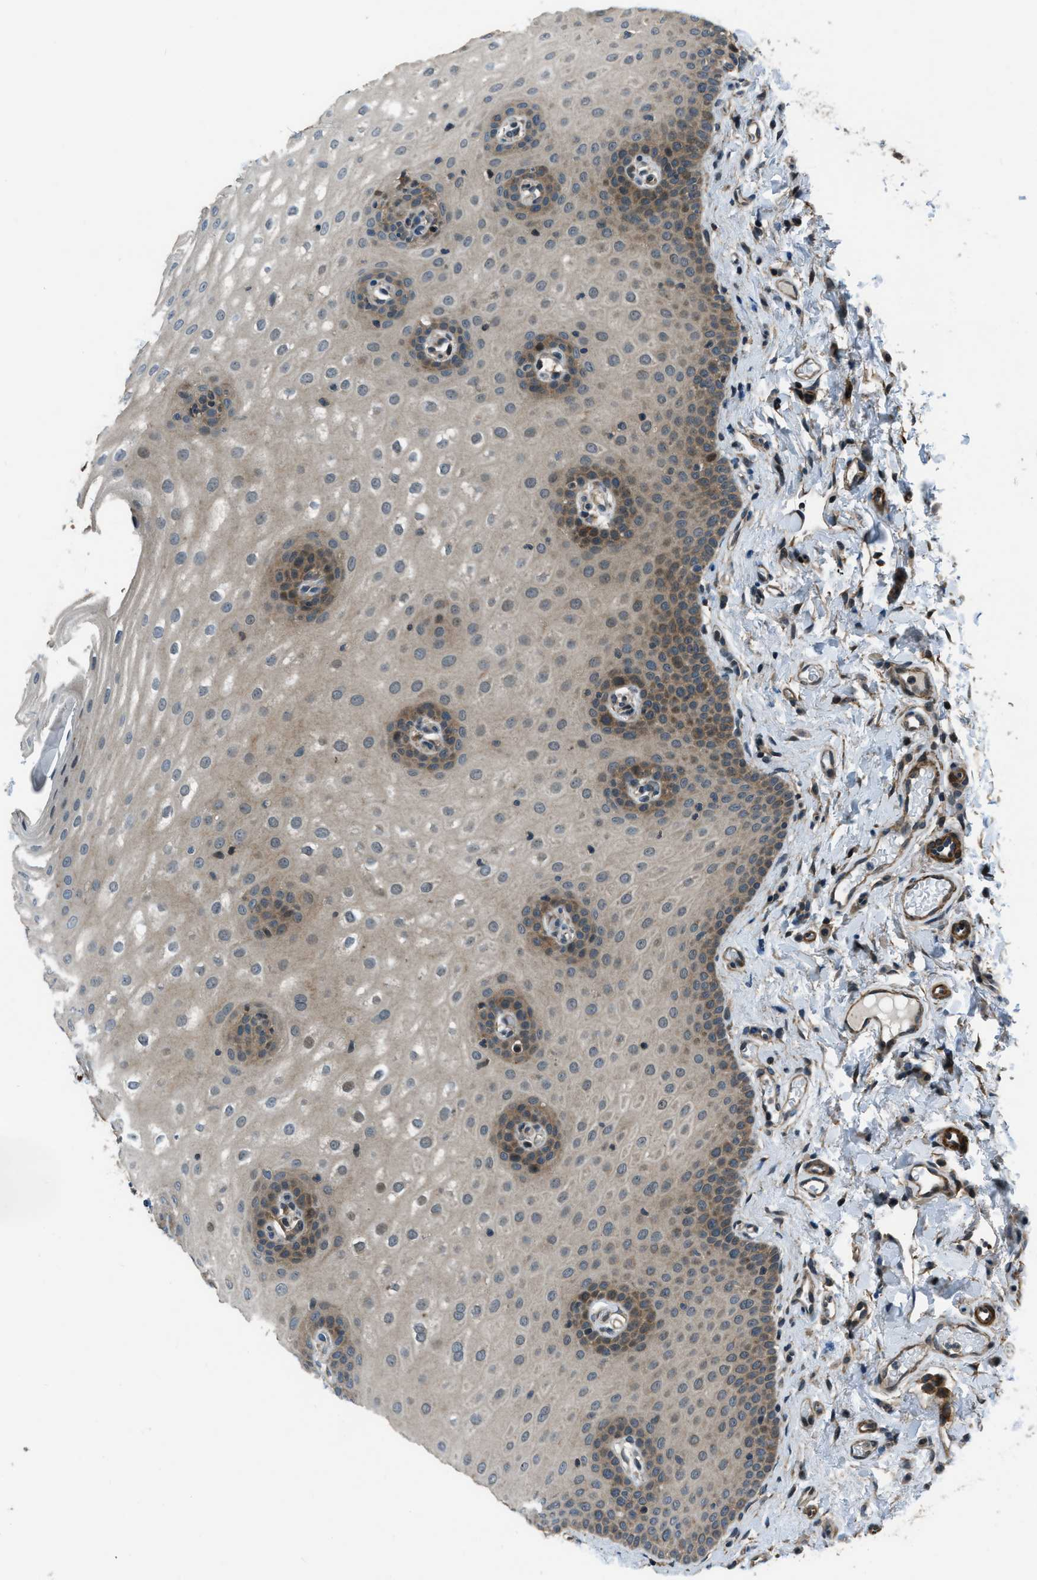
{"staining": {"intensity": "moderate", "quantity": ">75%", "location": "cytoplasmic/membranous,nuclear"}, "tissue": "oral mucosa", "cell_type": "Squamous epithelial cells", "image_type": "normal", "snomed": [{"axis": "morphology", "description": "Normal tissue, NOS"}, {"axis": "topography", "description": "Skin"}, {"axis": "topography", "description": "Oral tissue"}], "caption": "Protein staining by IHC displays moderate cytoplasmic/membranous,nuclear staining in about >75% of squamous epithelial cells in unremarkable oral mucosa. The staining is performed using DAB (3,3'-diaminobenzidine) brown chromogen to label protein expression. The nuclei are counter-stained blue using hematoxylin.", "gene": "NUDCD3", "patient": {"sex": "male", "age": 84}}